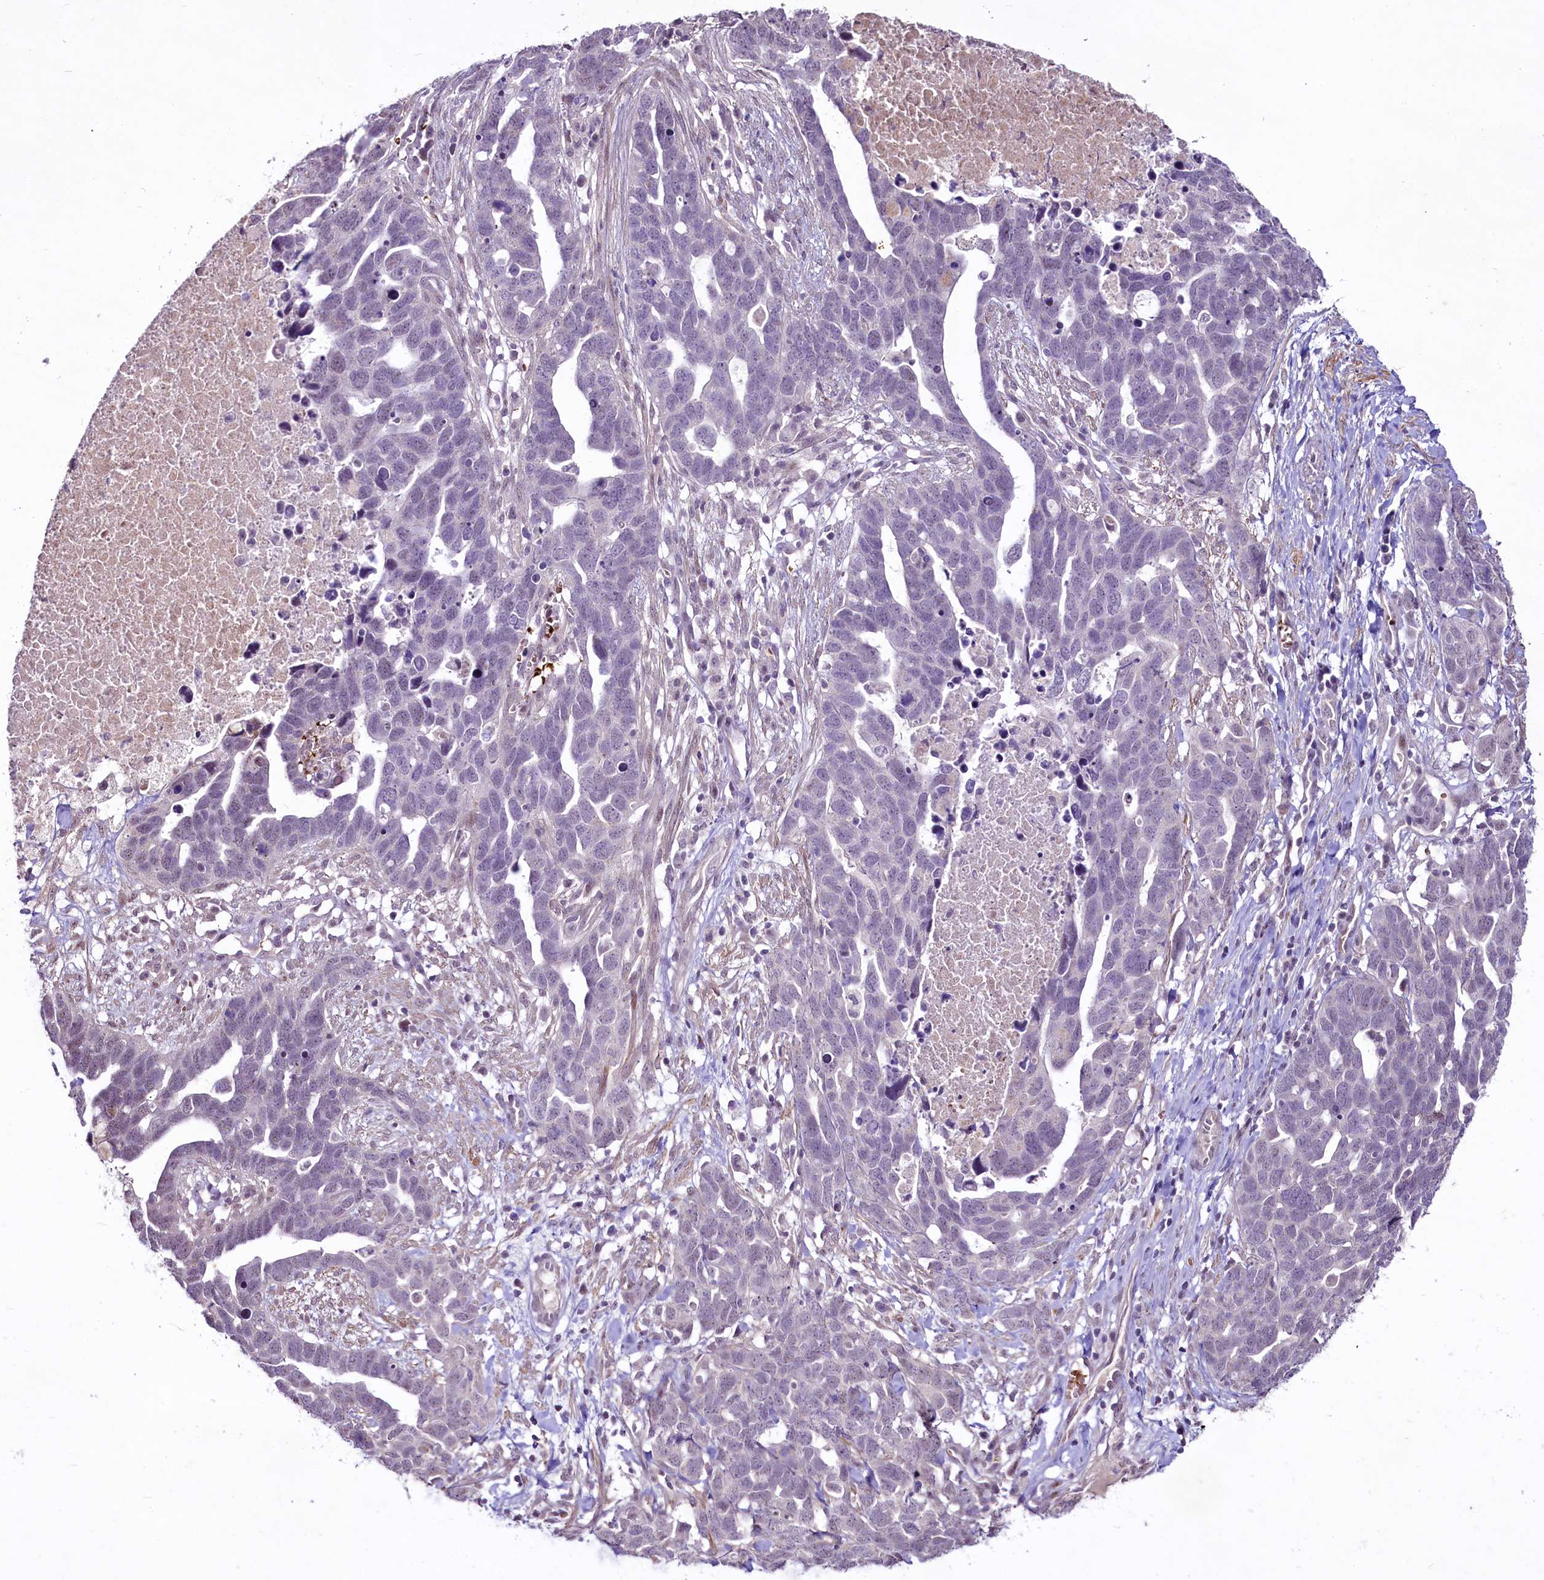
{"staining": {"intensity": "negative", "quantity": "none", "location": "none"}, "tissue": "ovarian cancer", "cell_type": "Tumor cells", "image_type": "cancer", "snomed": [{"axis": "morphology", "description": "Cystadenocarcinoma, serous, NOS"}, {"axis": "topography", "description": "Ovary"}], "caption": "Image shows no significant protein staining in tumor cells of serous cystadenocarcinoma (ovarian).", "gene": "SUSD3", "patient": {"sex": "female", "age": 54}}